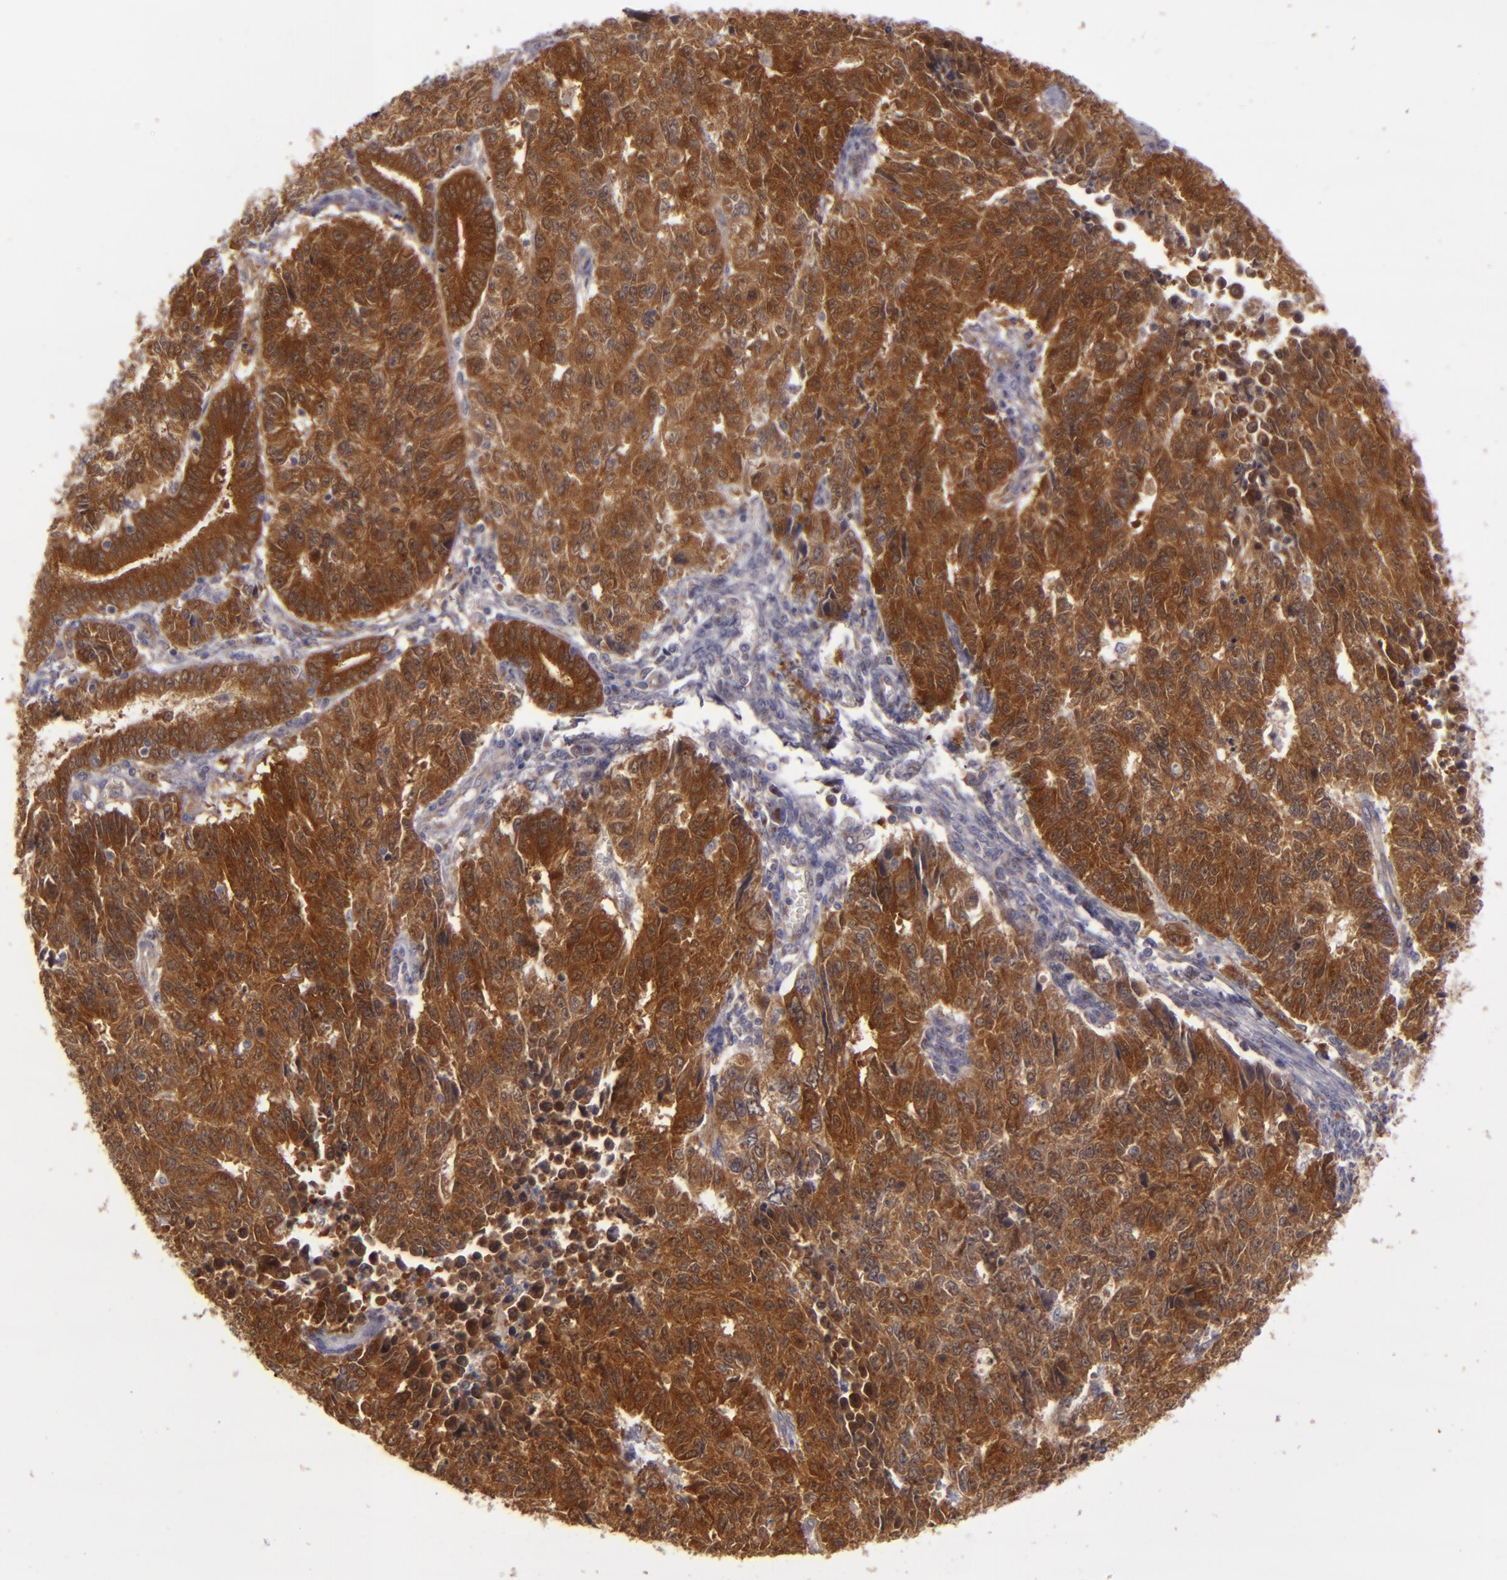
{"staining": {"intensity": "strong", "quantity": ">75%", "location": "cytoplasmic/membranous"}, "tissue": "endometrial cancer", "cell_type": "Tumor cells", "image_type": "cancer", "snomed": [{"axis": "morphology", "description": "Adenocarcinoma, NOS"}, {"axis": "topography", "description": "Endometrium"}], "caption": "IHC image of human adenocarcinoma (endometrial) stained for a protein (brown), which demonstrates high levels of strong cytoplasmic/membranous positivity in approximately >75% of tumor cells.", "gene": "SH2D4A", "patient": {"sex": "female", "age": 42}}